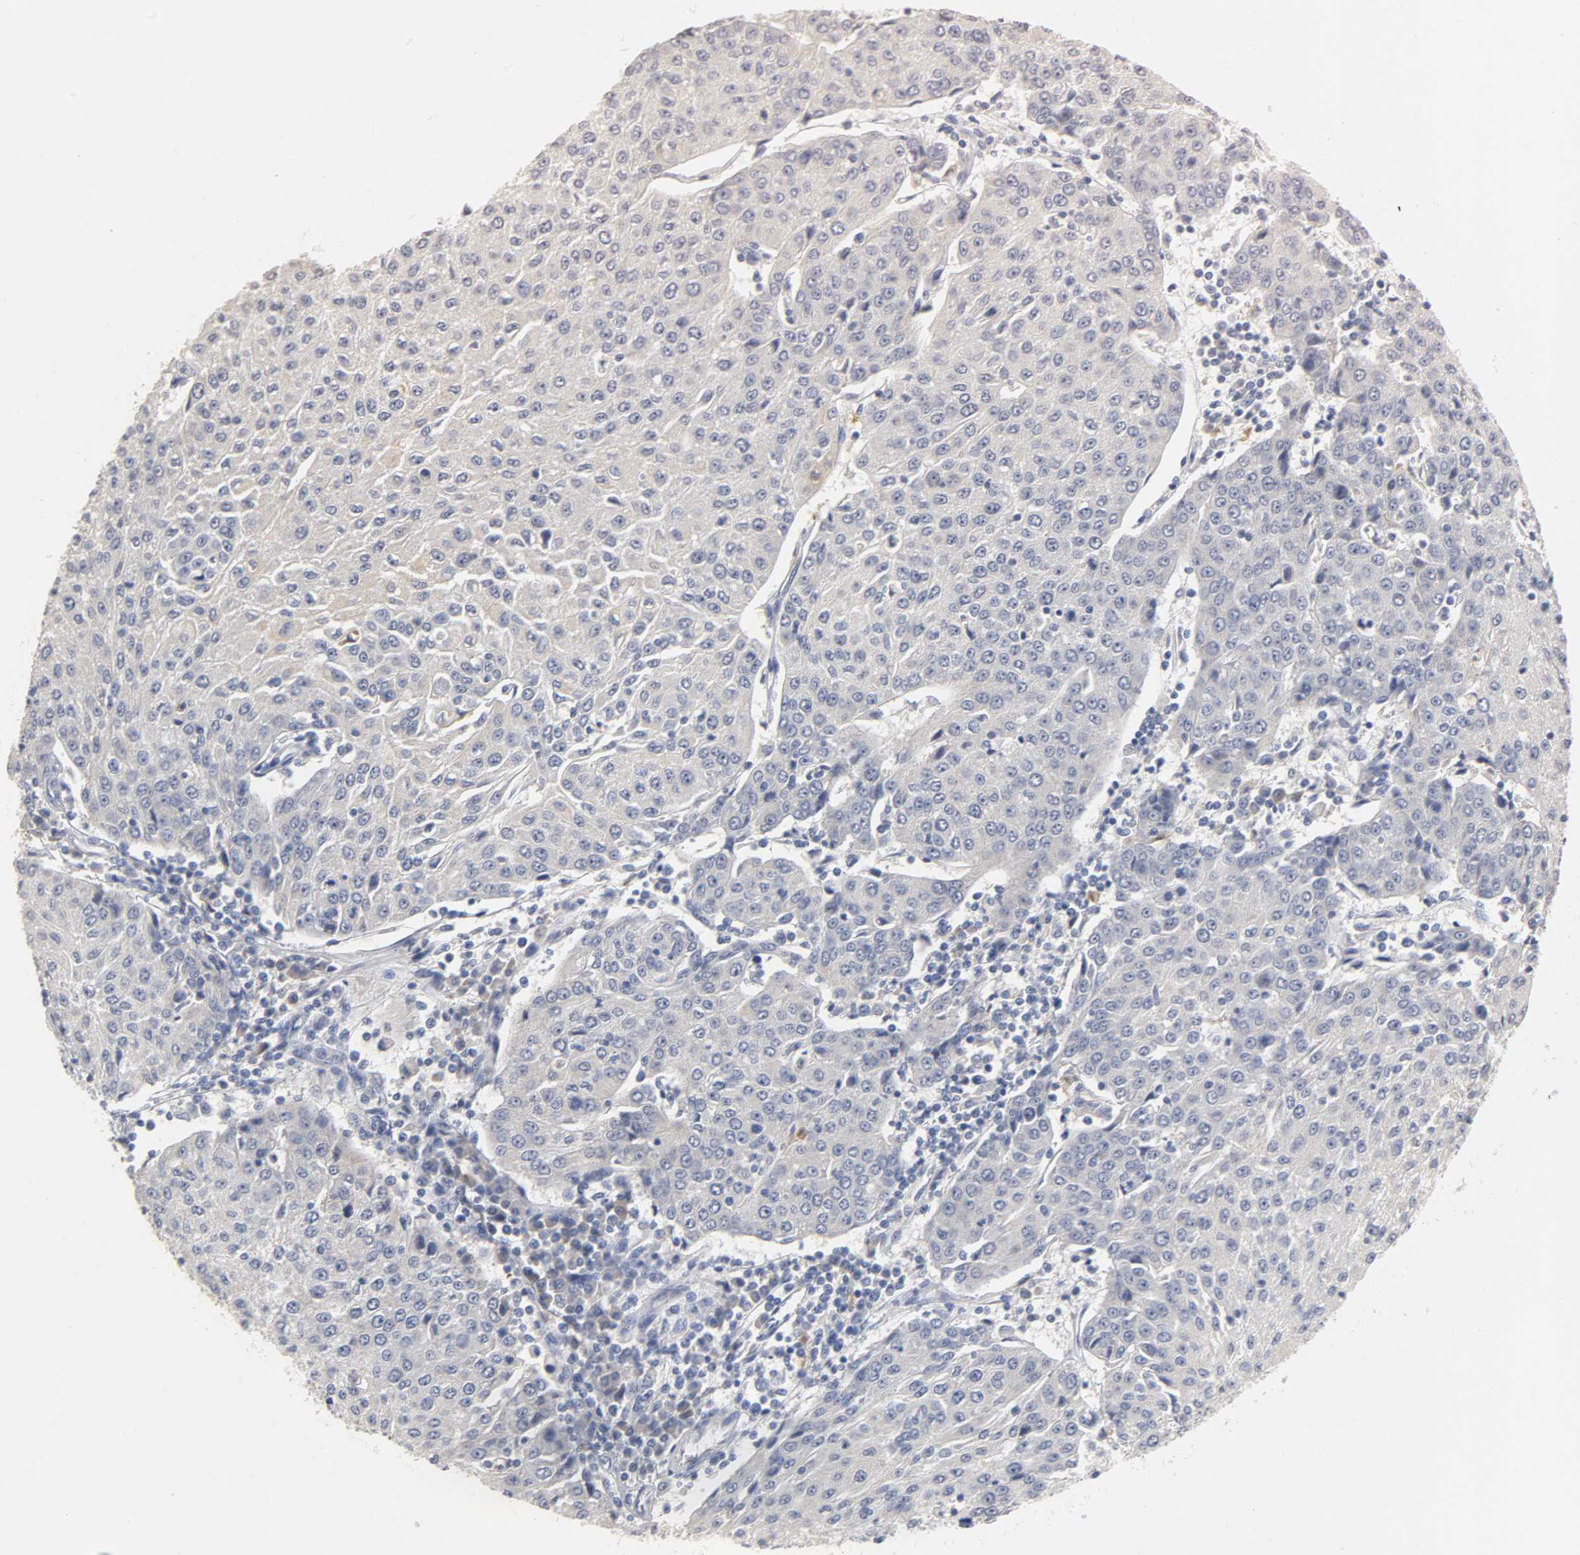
{"staining": {"intensity": "negative", "quantity": "none", "location": "none"}, "tissue": "urothelial cancer", "cell_type": "Tumor cells", "image_type": "cancer", "snomed": [{"axis": "morphology", "description": "Urothelial carcinoma, High grade"}, {"axis": "topography", "description": "Urinary bladder"}], "caption": "DAB (3,3'-diaminobenzidine) immunohistochemical staining of human high-grade urothelial carcinoma demonstrates no significant expression in tumor cells.", "gene": "OVOL1", "patient": {"sex": "female", "age": 85}}